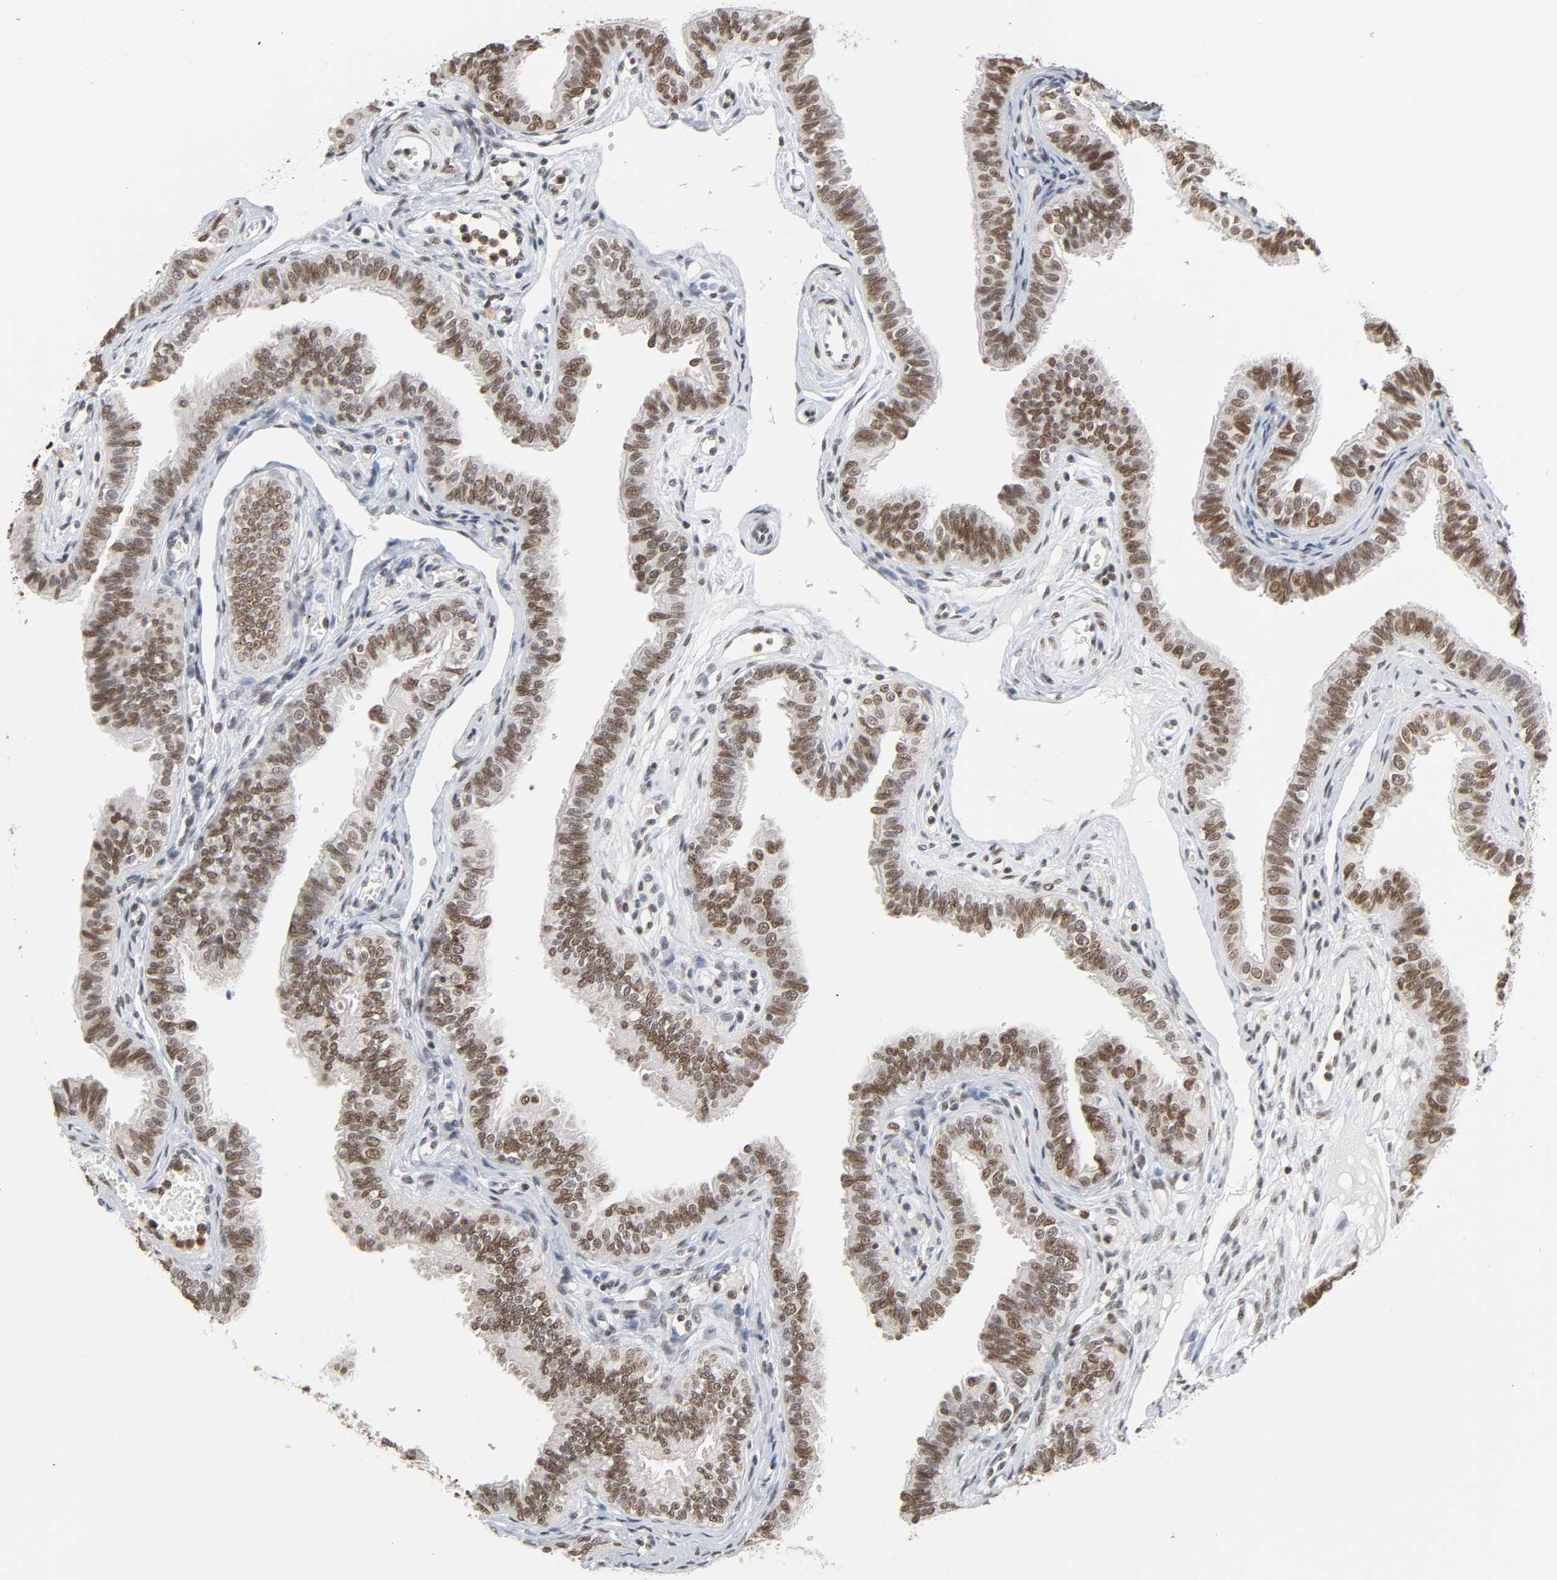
{"staining": {"intensity": "strong", "quantity": ">75%", "location": "nuclear"}, "tissue": "fallopian tube", "cell_type": "Glandular cells", "image_type": "normal", "snomed": [{"axis": "morphology", "description": "Normal tissue, NOS"}, {"axis": "morphology", "description": "Dermoid, NOS"}, {"axis": "topography", "description": "Fallopian tube"}], "caption": "An image of fallopian tube stained for a protein shows strong nuclear brown staining in glandular cells.", "gene": "SUMO1", "patient": {"sex": "female", "age": 33}}